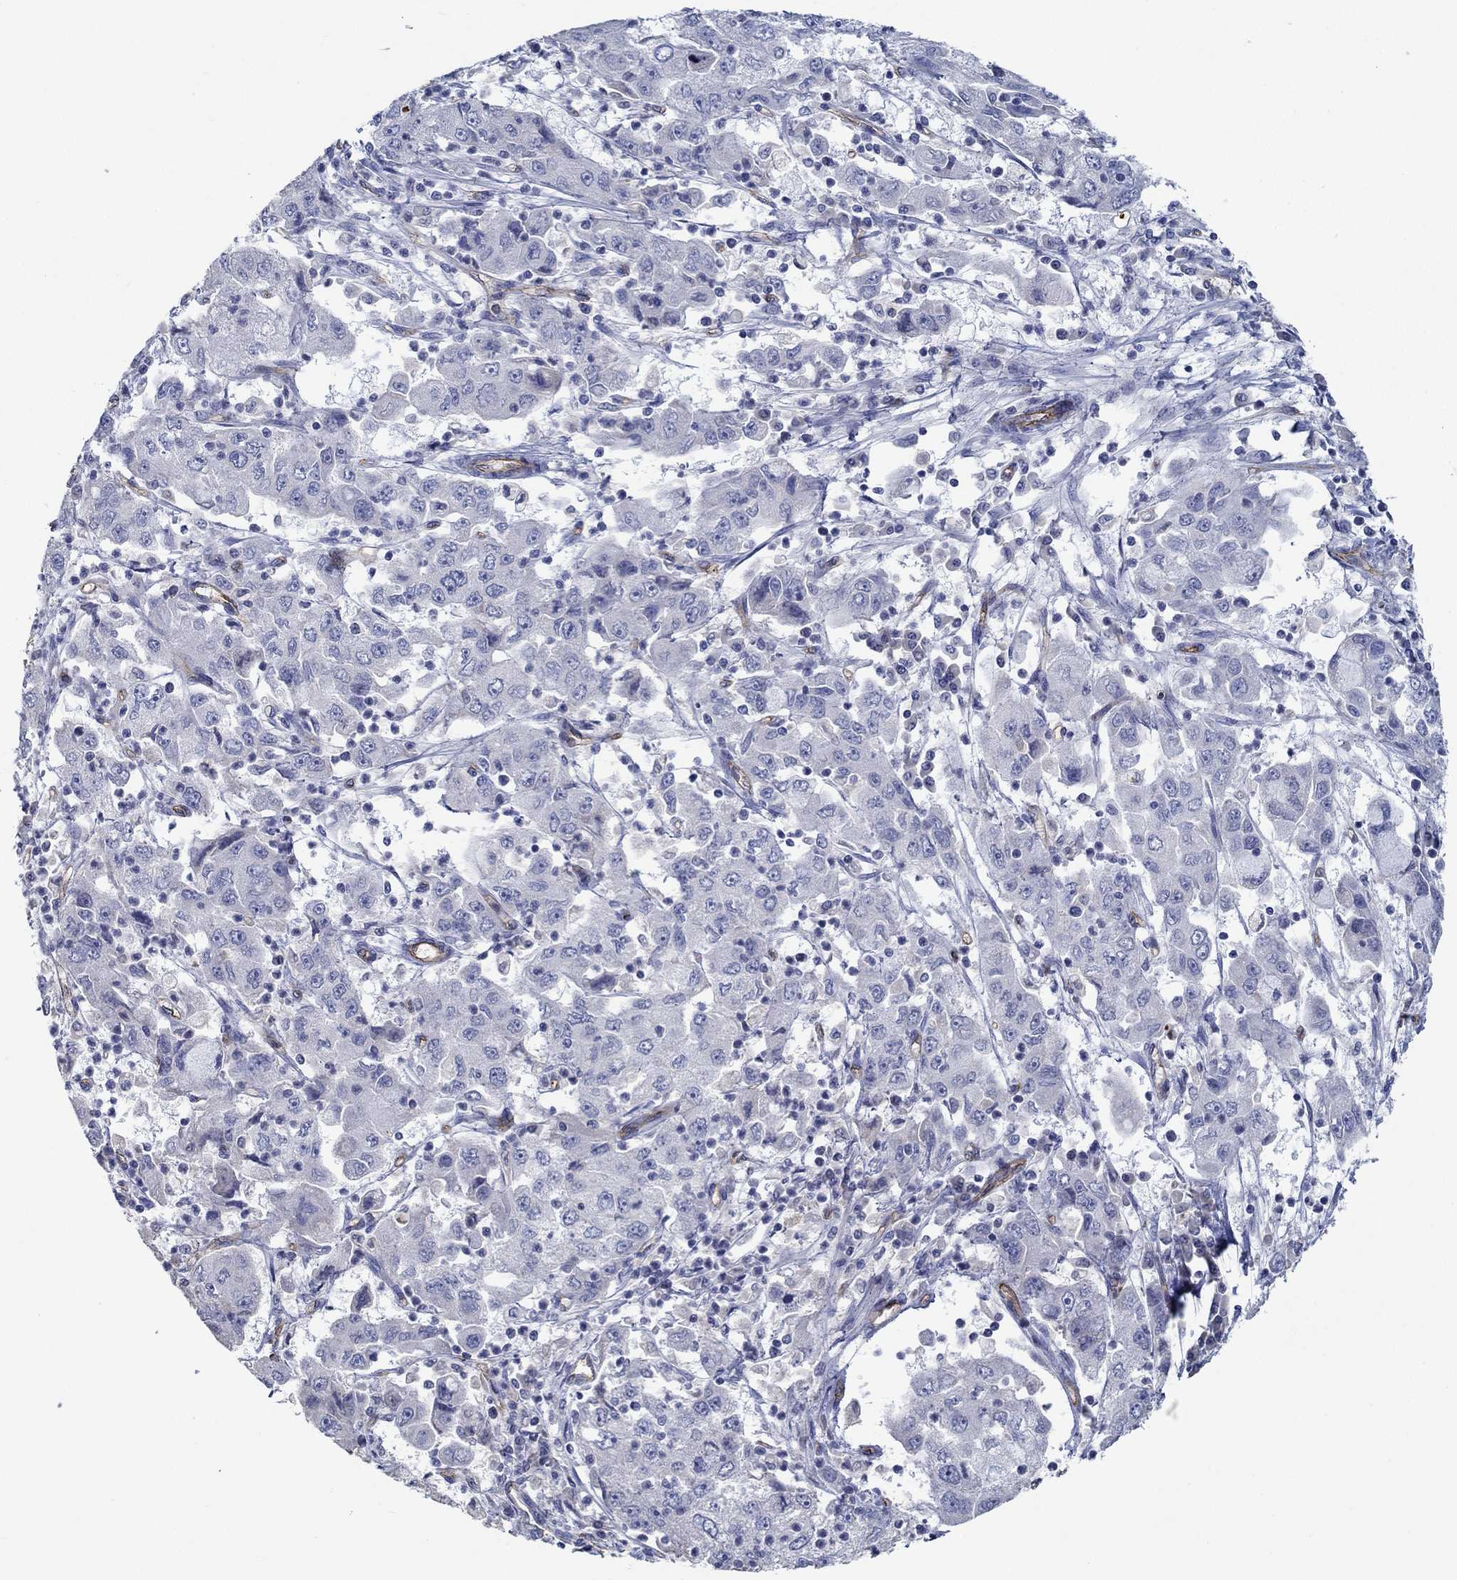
{"staining": {"intensity": "negative", "quantity": "none", "location": "none"}, "tissue": "cervical cancer", "cell_type": "Tumor cells", "image_type": "cancer", "snomed": [{"axis": "morphology", "description": "Squamous cell carcinoma, NOS"}, {"axis": "topography", "description": "Cervix"}], "caption": "The IHC image has no significant staining in tumor cells of cervical cancer (squamous cell carcinoma) tissue.", "gene": "GJA5", "patient": {"sex": "female", "age": 36}}